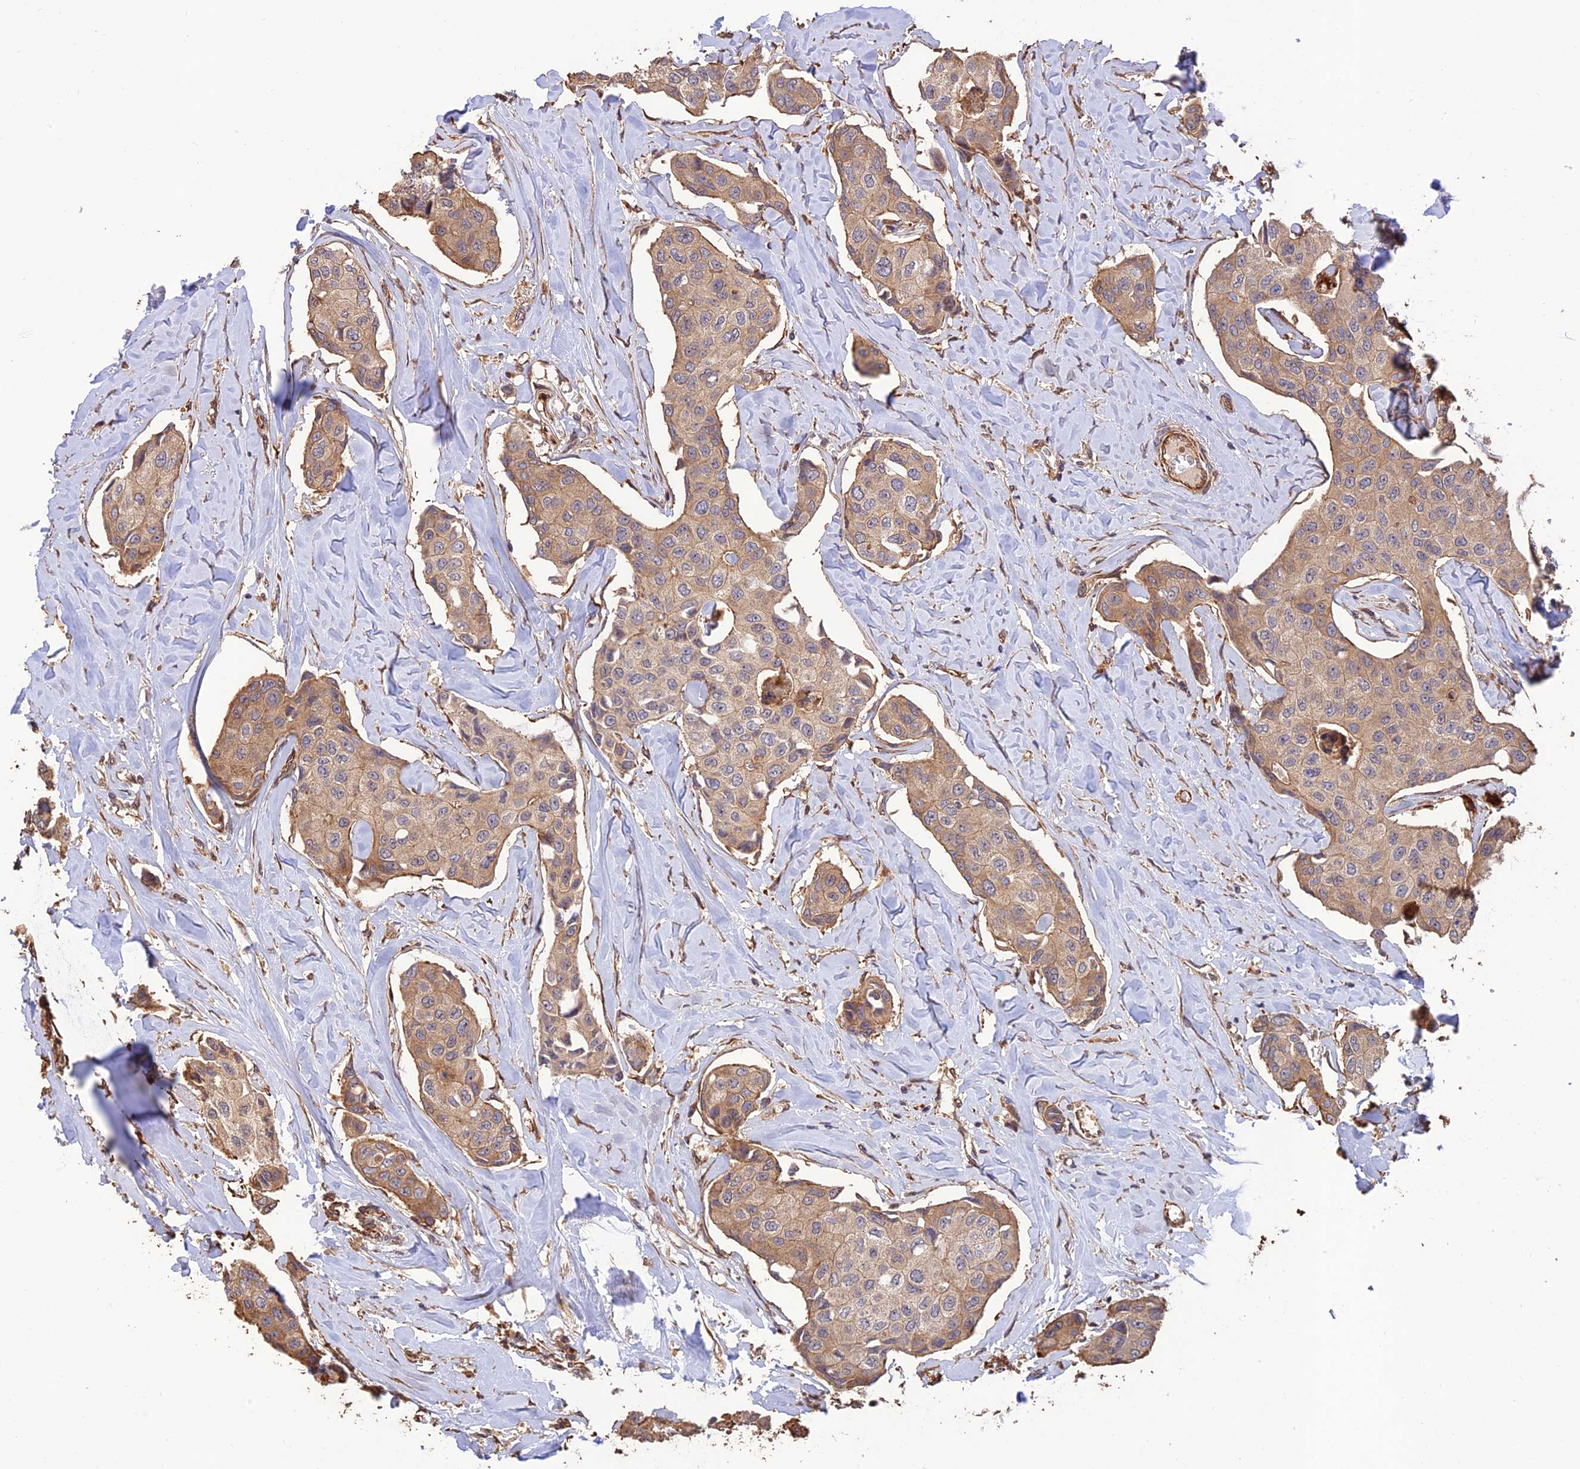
{"staining": {"intensity": "moderate", "quantity": ">75%", "location": "cytoplasmic/membranous"}, "tissue": "breast cancer", "cell_type": "Tumor cells", "image_type": "cancer", "snomed": [{"axis": "morphology", "description": "Duct carcinoma"}, {"axis": "topography", "description": "Breast"}], "caption": "Protein expression by immunohistochemistry shows moderate cytoplasmic/membranous staining in about >75% of tumor cells in breast cancer (infiltrating ductal carcinoma).", "gene": "CREBL2", "patient": {"sex": "female", "age": 80}}